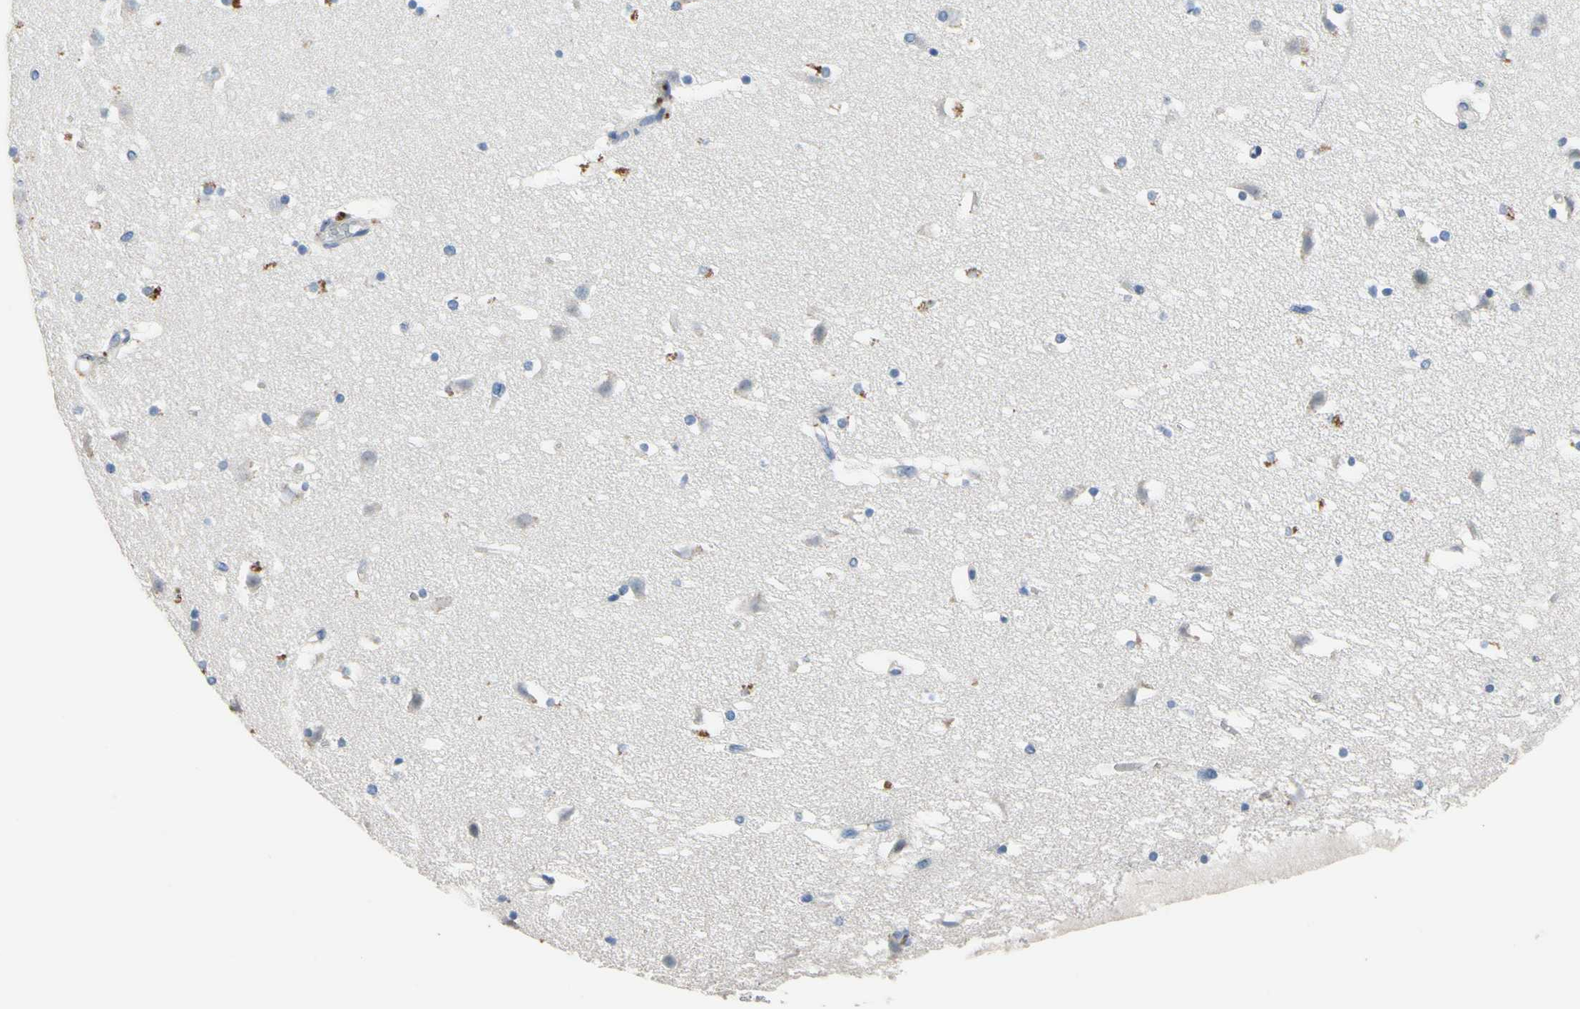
{"staining": {"intensity": "negative", "quantity": "none", "location": "none"}, "tissue": "caudate", "cell_type": "Glial cells", "image_type": "normal", "snomed": [{"axis": "morphology", "description": "Normal tissue, NOS"}, {"axis": "topography", "description": "Lateral ventricle wall"}], "caption": "Immunohistochemistry (IHC) of normal caudate reveals no expression in glial cells.", "gene": "CPA3", "patient": {"sex": "male", "age": 45}}